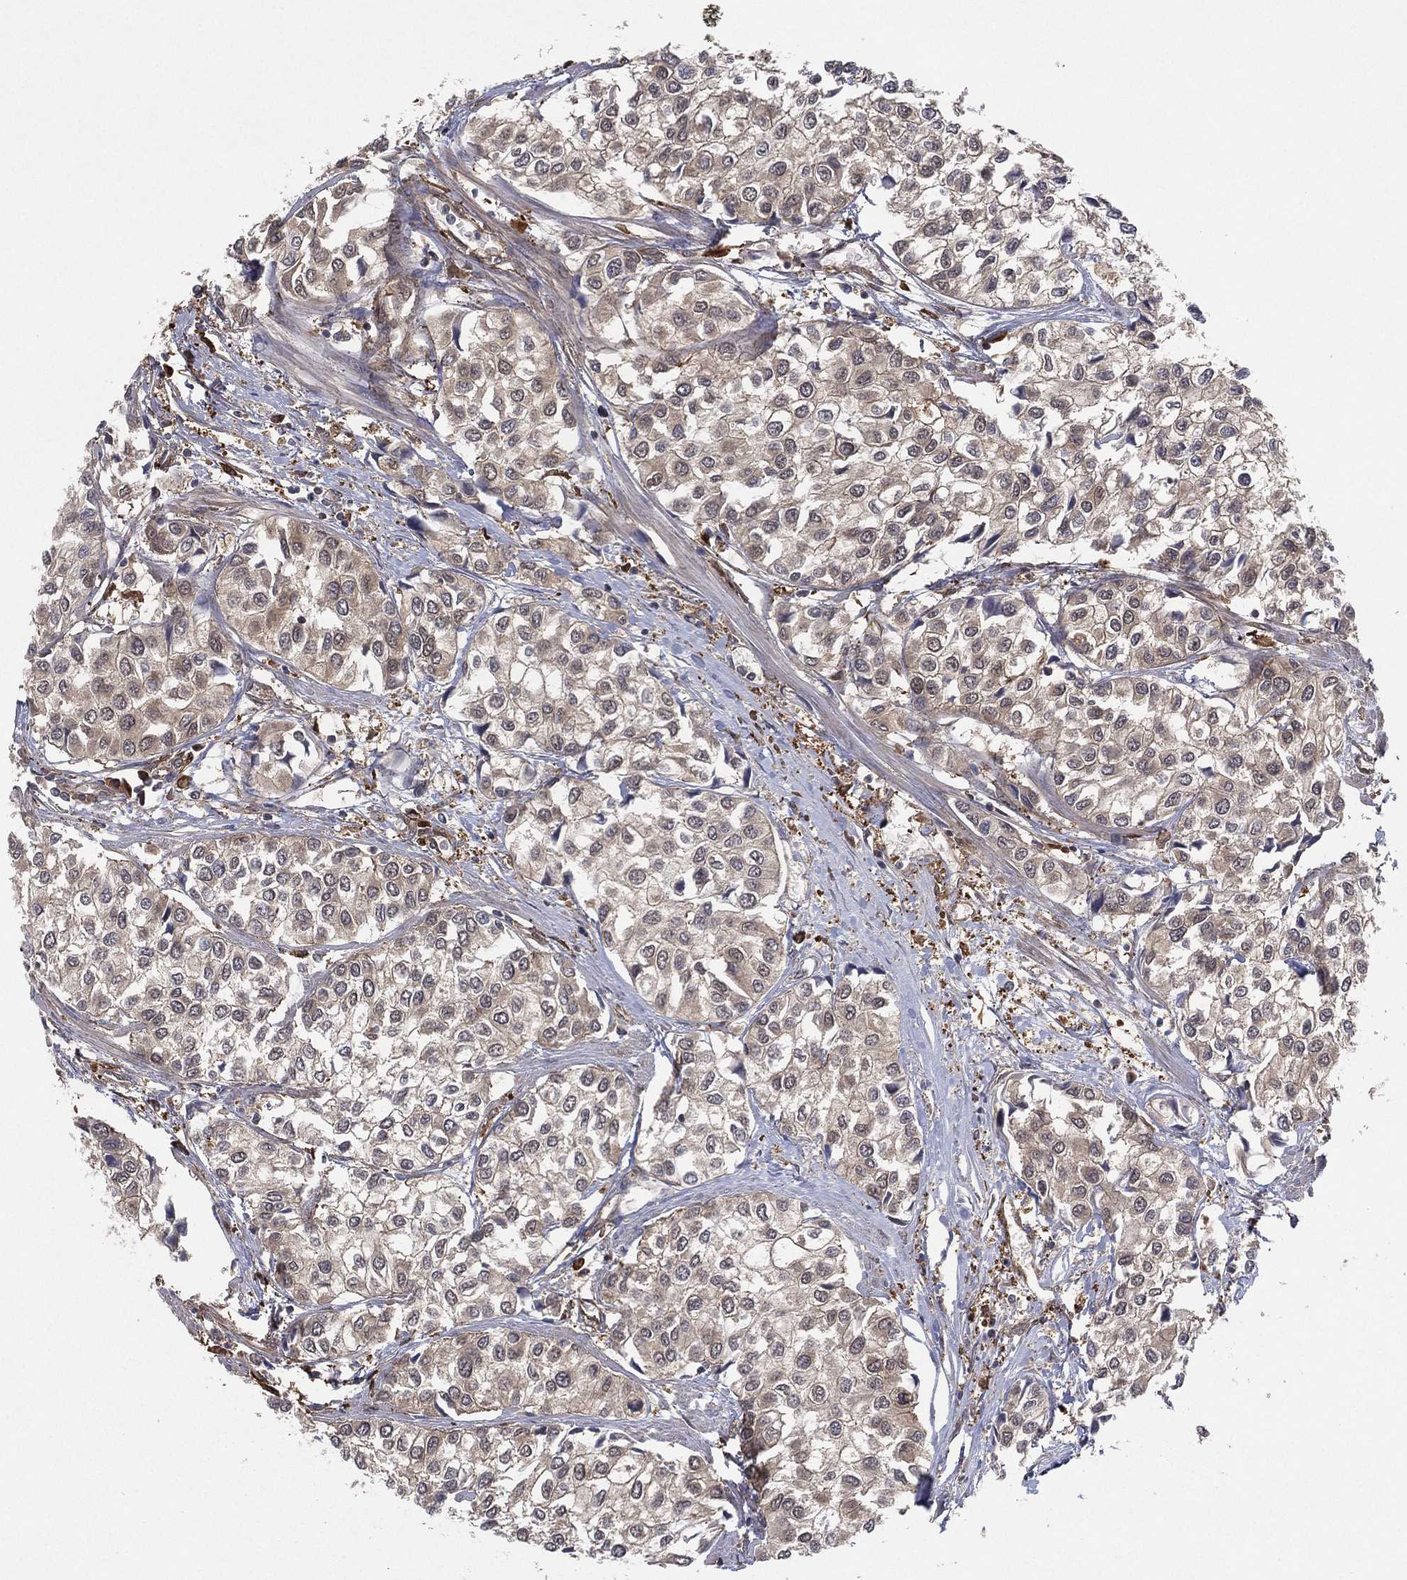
{"staining": {"intensity": "weak", "quantity": "25%-75%", "location": "cytoplasmic/membranous"}, "tissue": "urothelial cancer", "cell_type": "Tumor cells", "image_type": "cancer", "snomed": [{"axis": "morphology", "description": "Urothelial carcinoma, High grade"}, {"axis": "topography", "description": "Urinary bladder"}], "caption": "Immunohistochemical staining of high-grade urothelial carcinoma exhibits low levels of weak cytoplasmic/membranous positivity in about 25%-75% of tumor cells.", "gene": "PSMG4", "patient": {"sex": "male", "age": 73}}